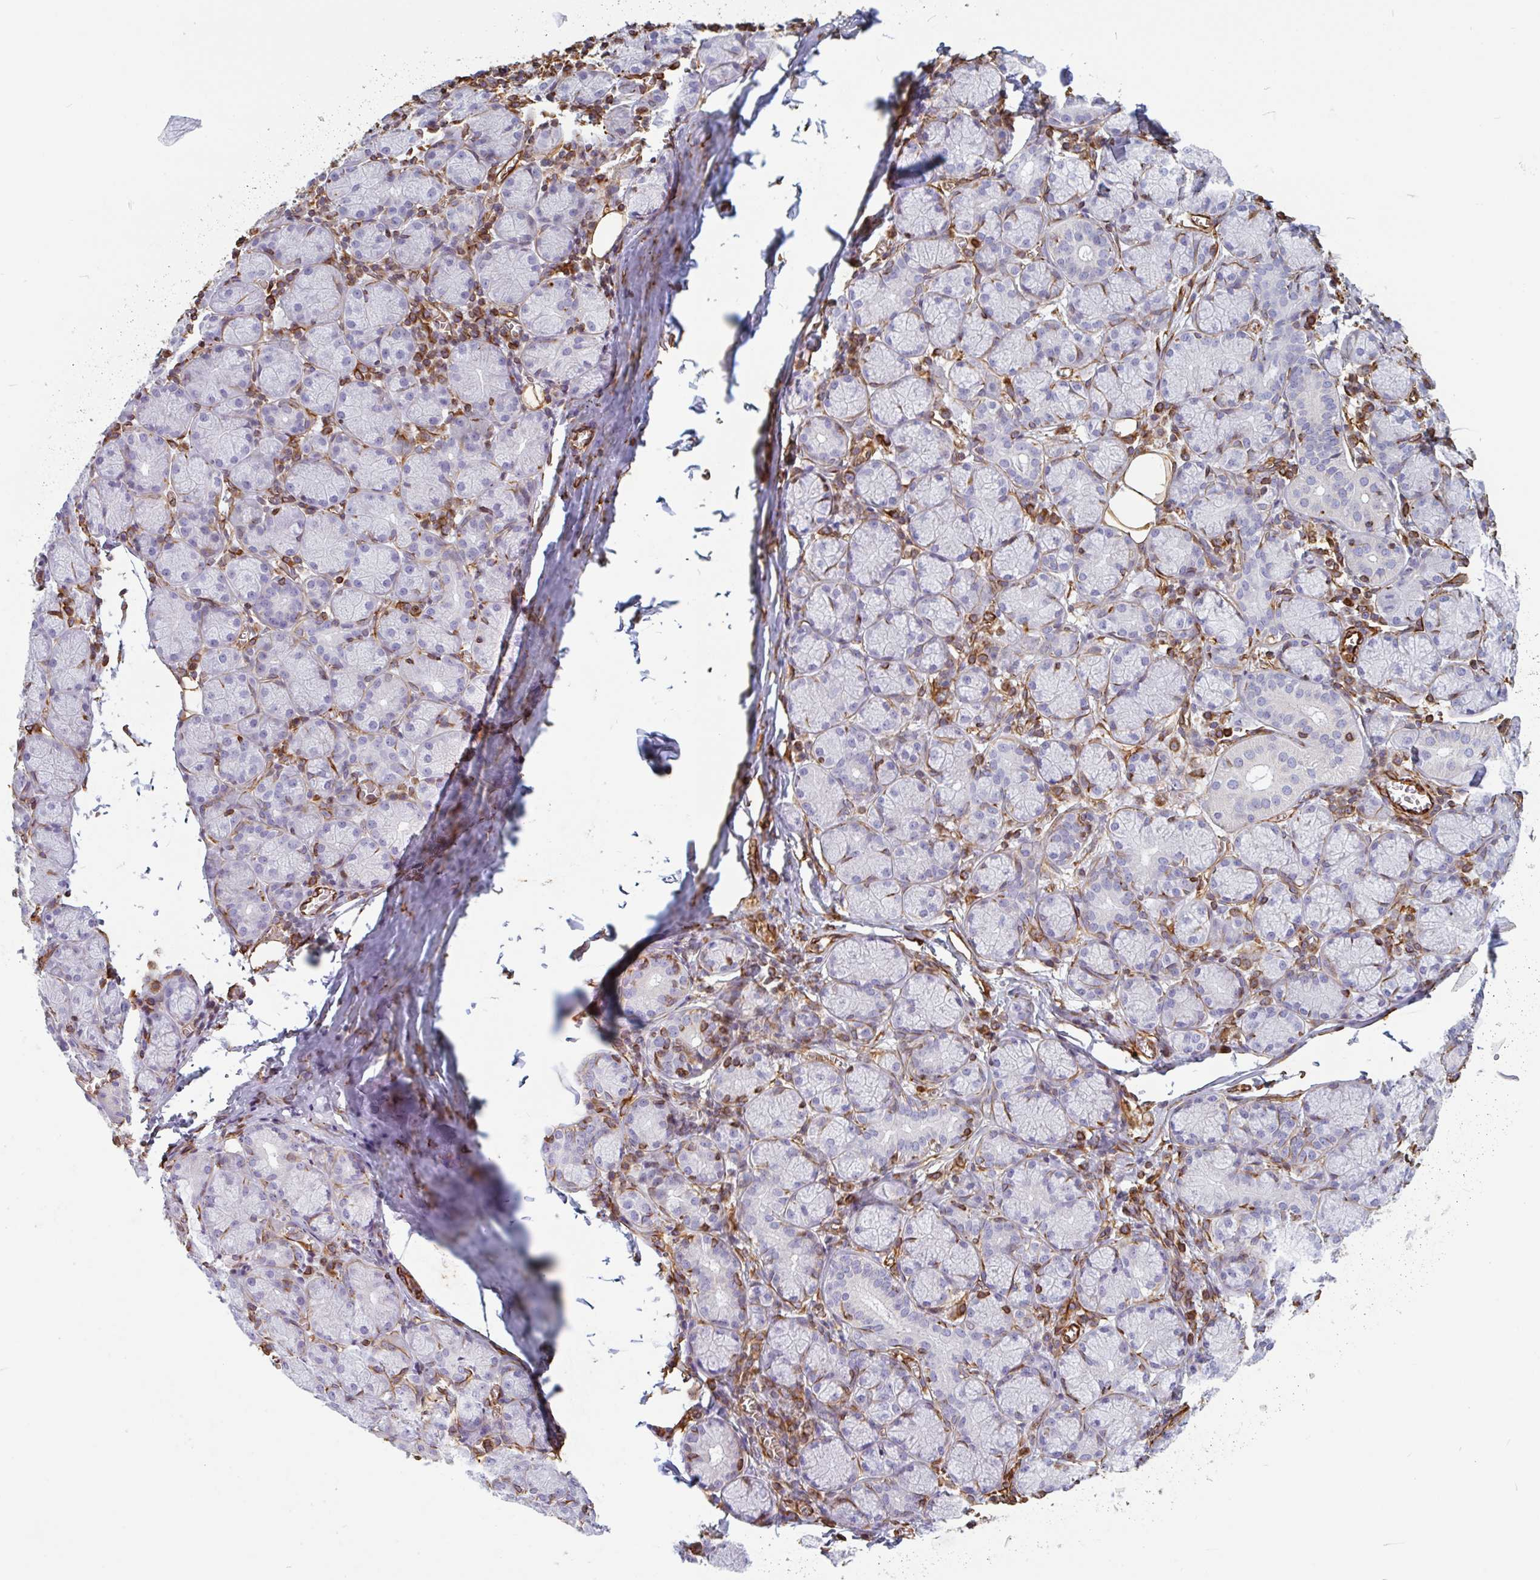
{"staining": {"intensity": "negative", "quantity": "none", "location": "none"}, "tissue": "salivary gland", "cell_type": "Glandular cells", "image_type": "normal", "snomed": [{"axis": "morphology", "description": "Normal tissue, NOS"}, {"axis": "topography", "description": "Salivary gland"}], "caption": "Immunohistochemistry (IHC) of benign human salivary gland exhibits no staining in glandular cells. (Brightfield microscopy of DAB immunohistochemistry (IHC) at high magnification).", "gene": "PPFIA1", "patient": {"sex": "female", "age": 24}}